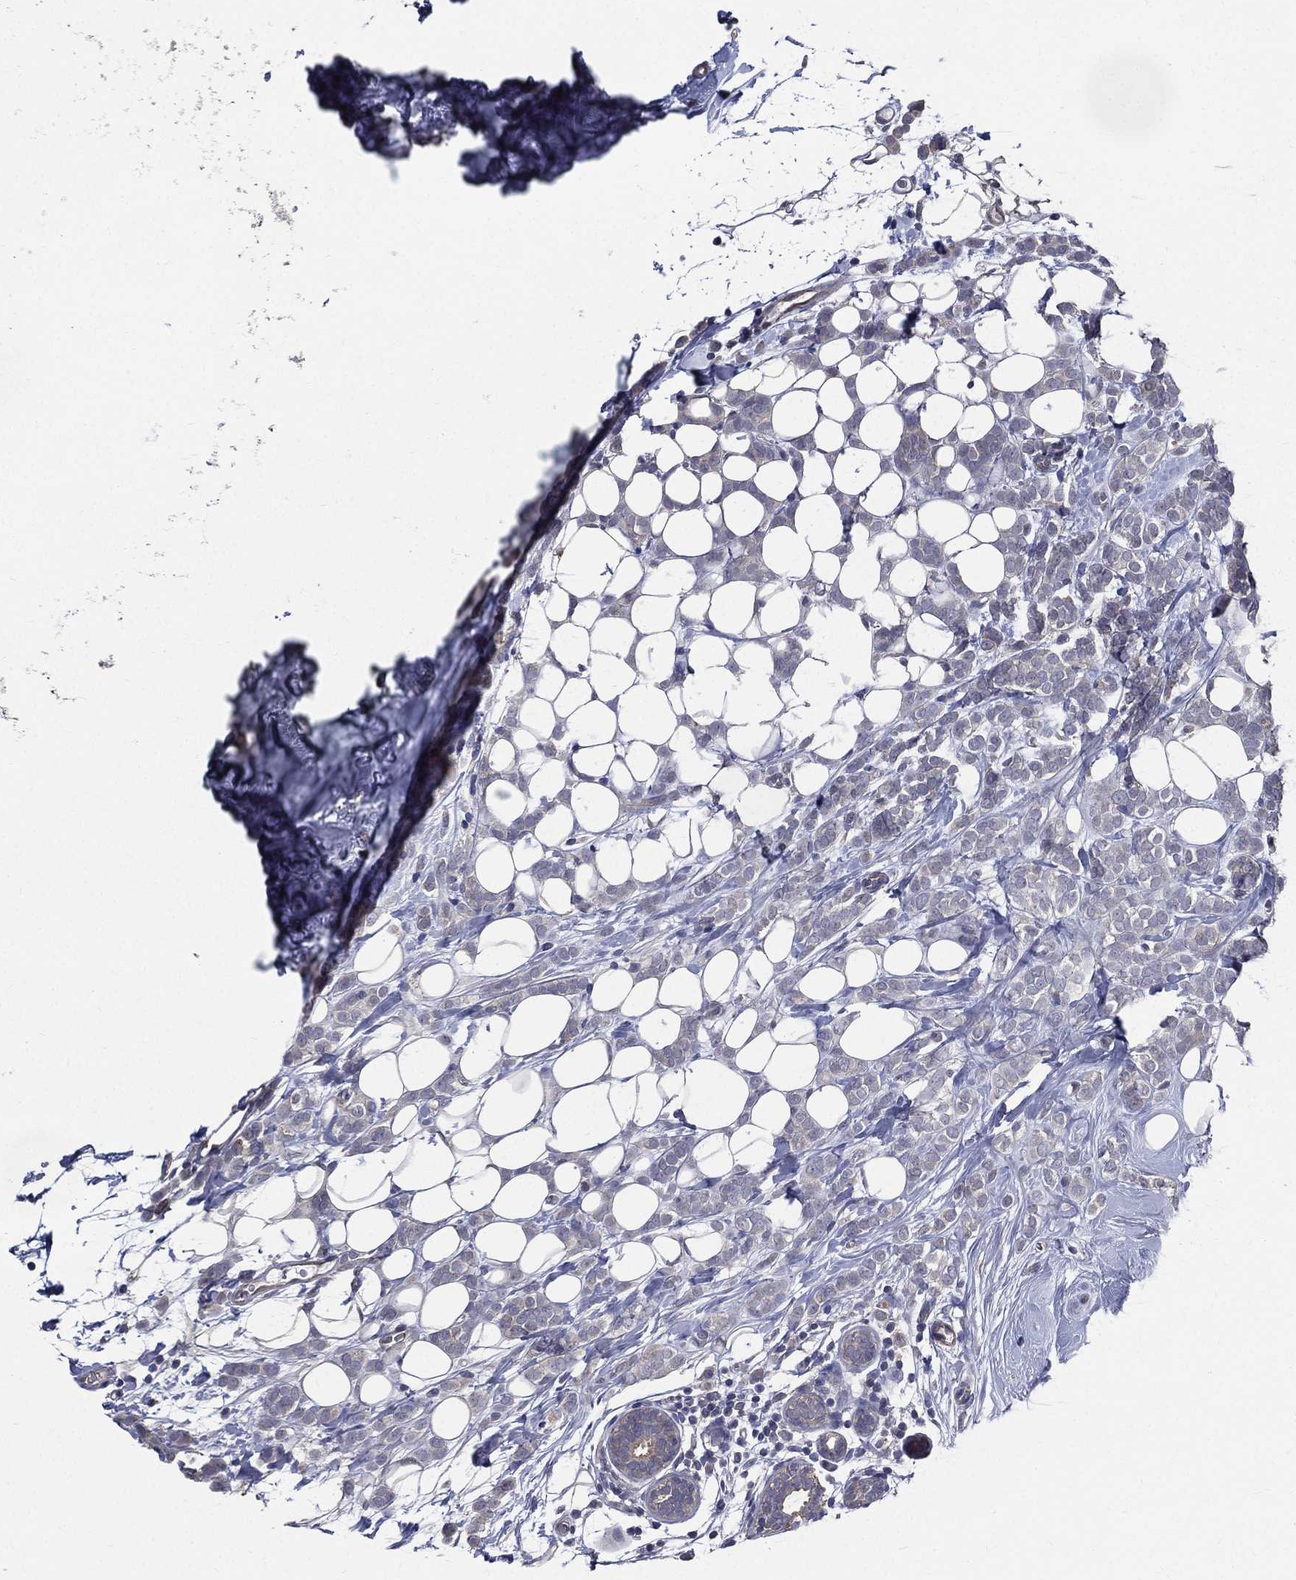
{"staining": {"intensity": "negative", "quantity": "none", "location": "none"}, "tissue": "breast cancer", "cell_type": "Tumor cells", "image_type": "cancer", "snomed": [{"axis": "morphology", "description": "Lobular carcinoma"}, {"axis": "topography", "description": "Breast"}], "caption": "DAB immunohistochemical staining of human breast cancer shows no significant positivity in tumor cells. (Immunohistochemistry (ihc), brightfield microscopy, high magnification).", "gene": "SERPINB2", "patient": {"sex": "female", "age": 49}}